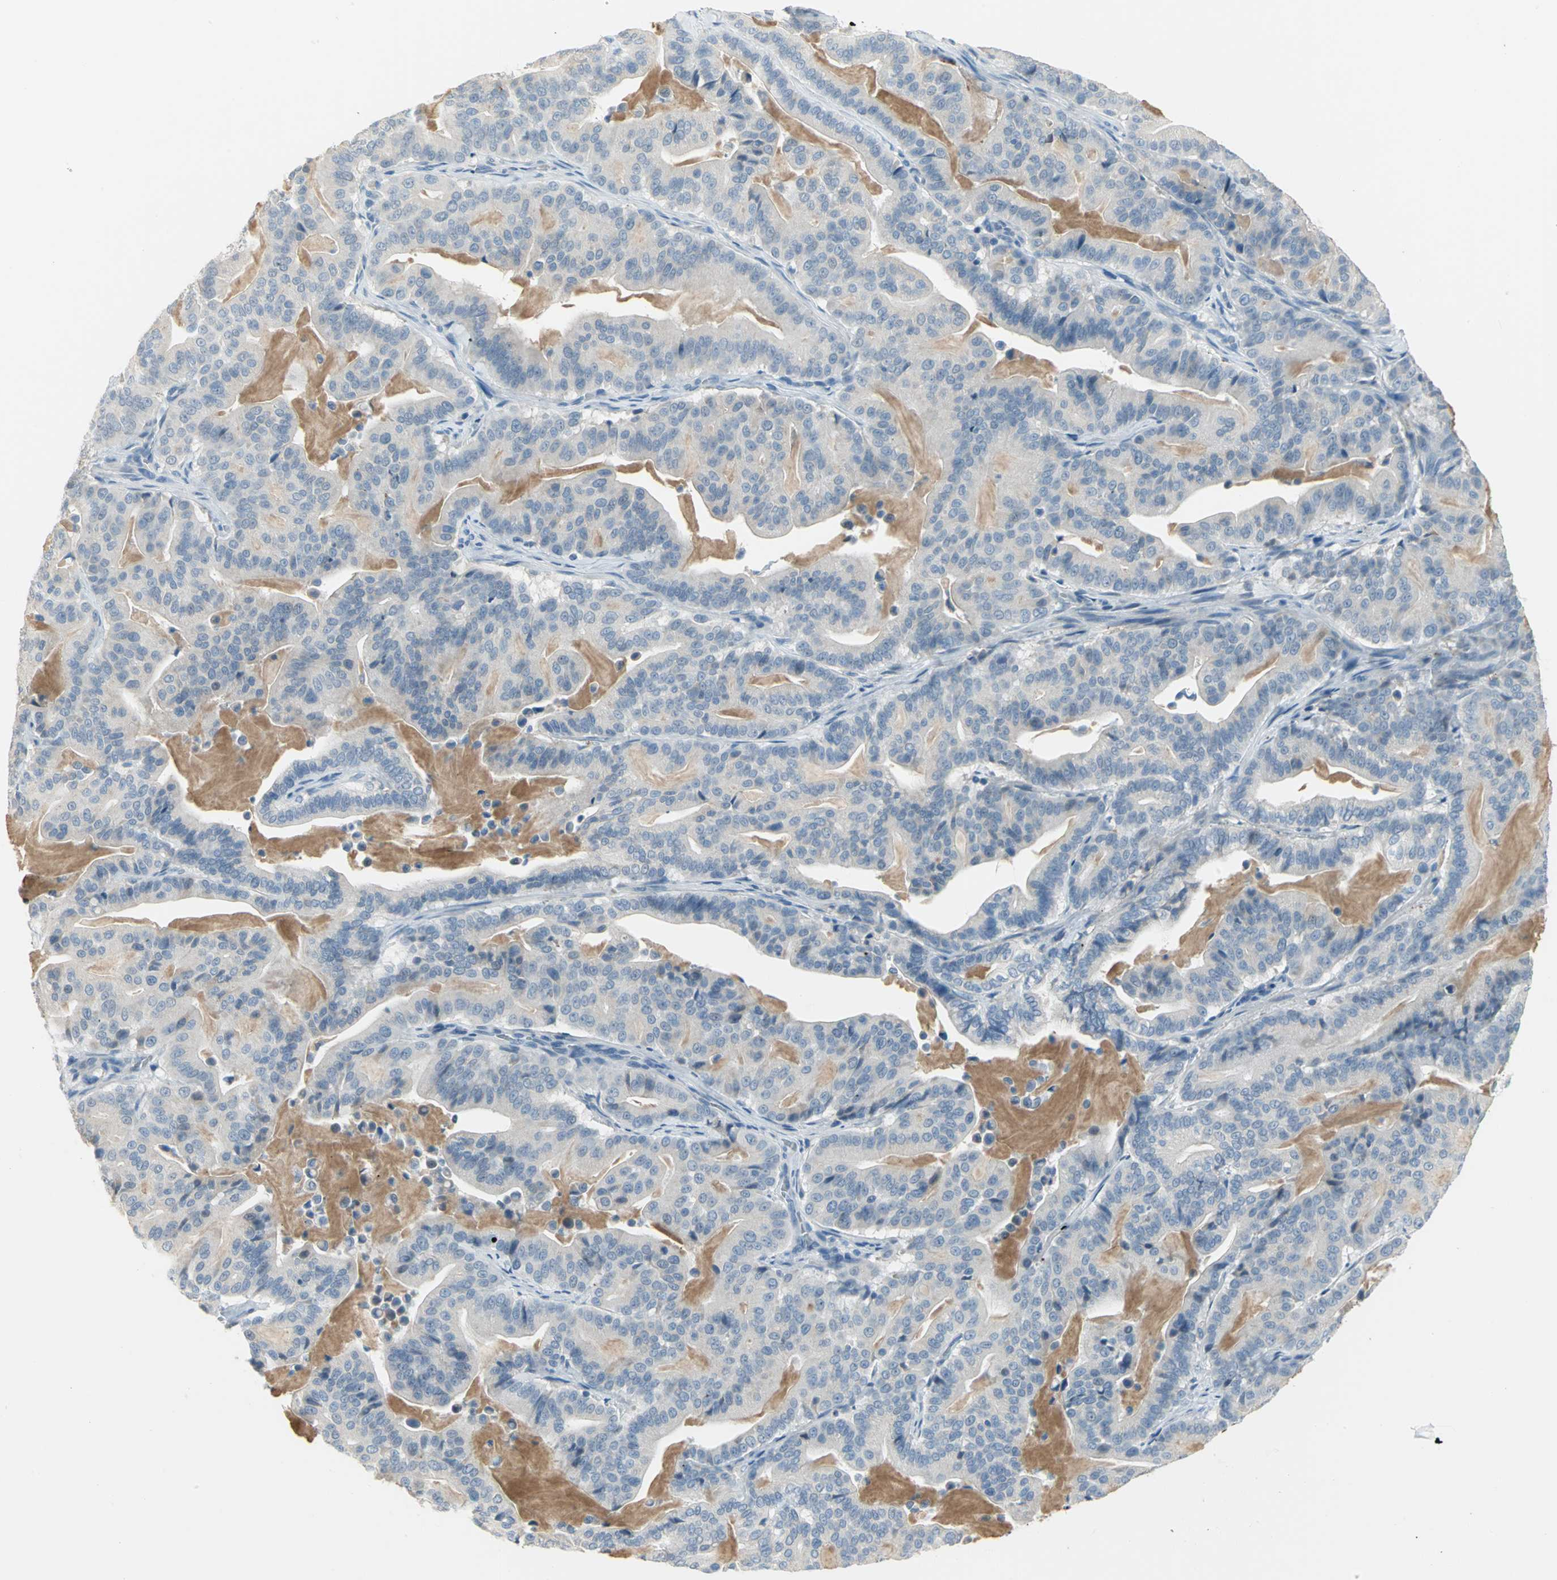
{"staining": {"intensity": "weak", "quantity": "<25%", "location": "cytoplasmic/membranous"}, "tissue": "pancreatic cancer", "cell_type": "Tumor cells", "image_type": "cancer", "snomed": [{"axis": "morphology", "description": "Adenocarcinoma, NOS"}, {"axis": "topography", "description": "Pancreas"}], "caption": "Pancreatic adenocarcinoma was stained to show a protein in brown. There is no significant staining in tumor cells.", "gene": "ZIC1", "patient": {"sex": "male", "age": 63}}